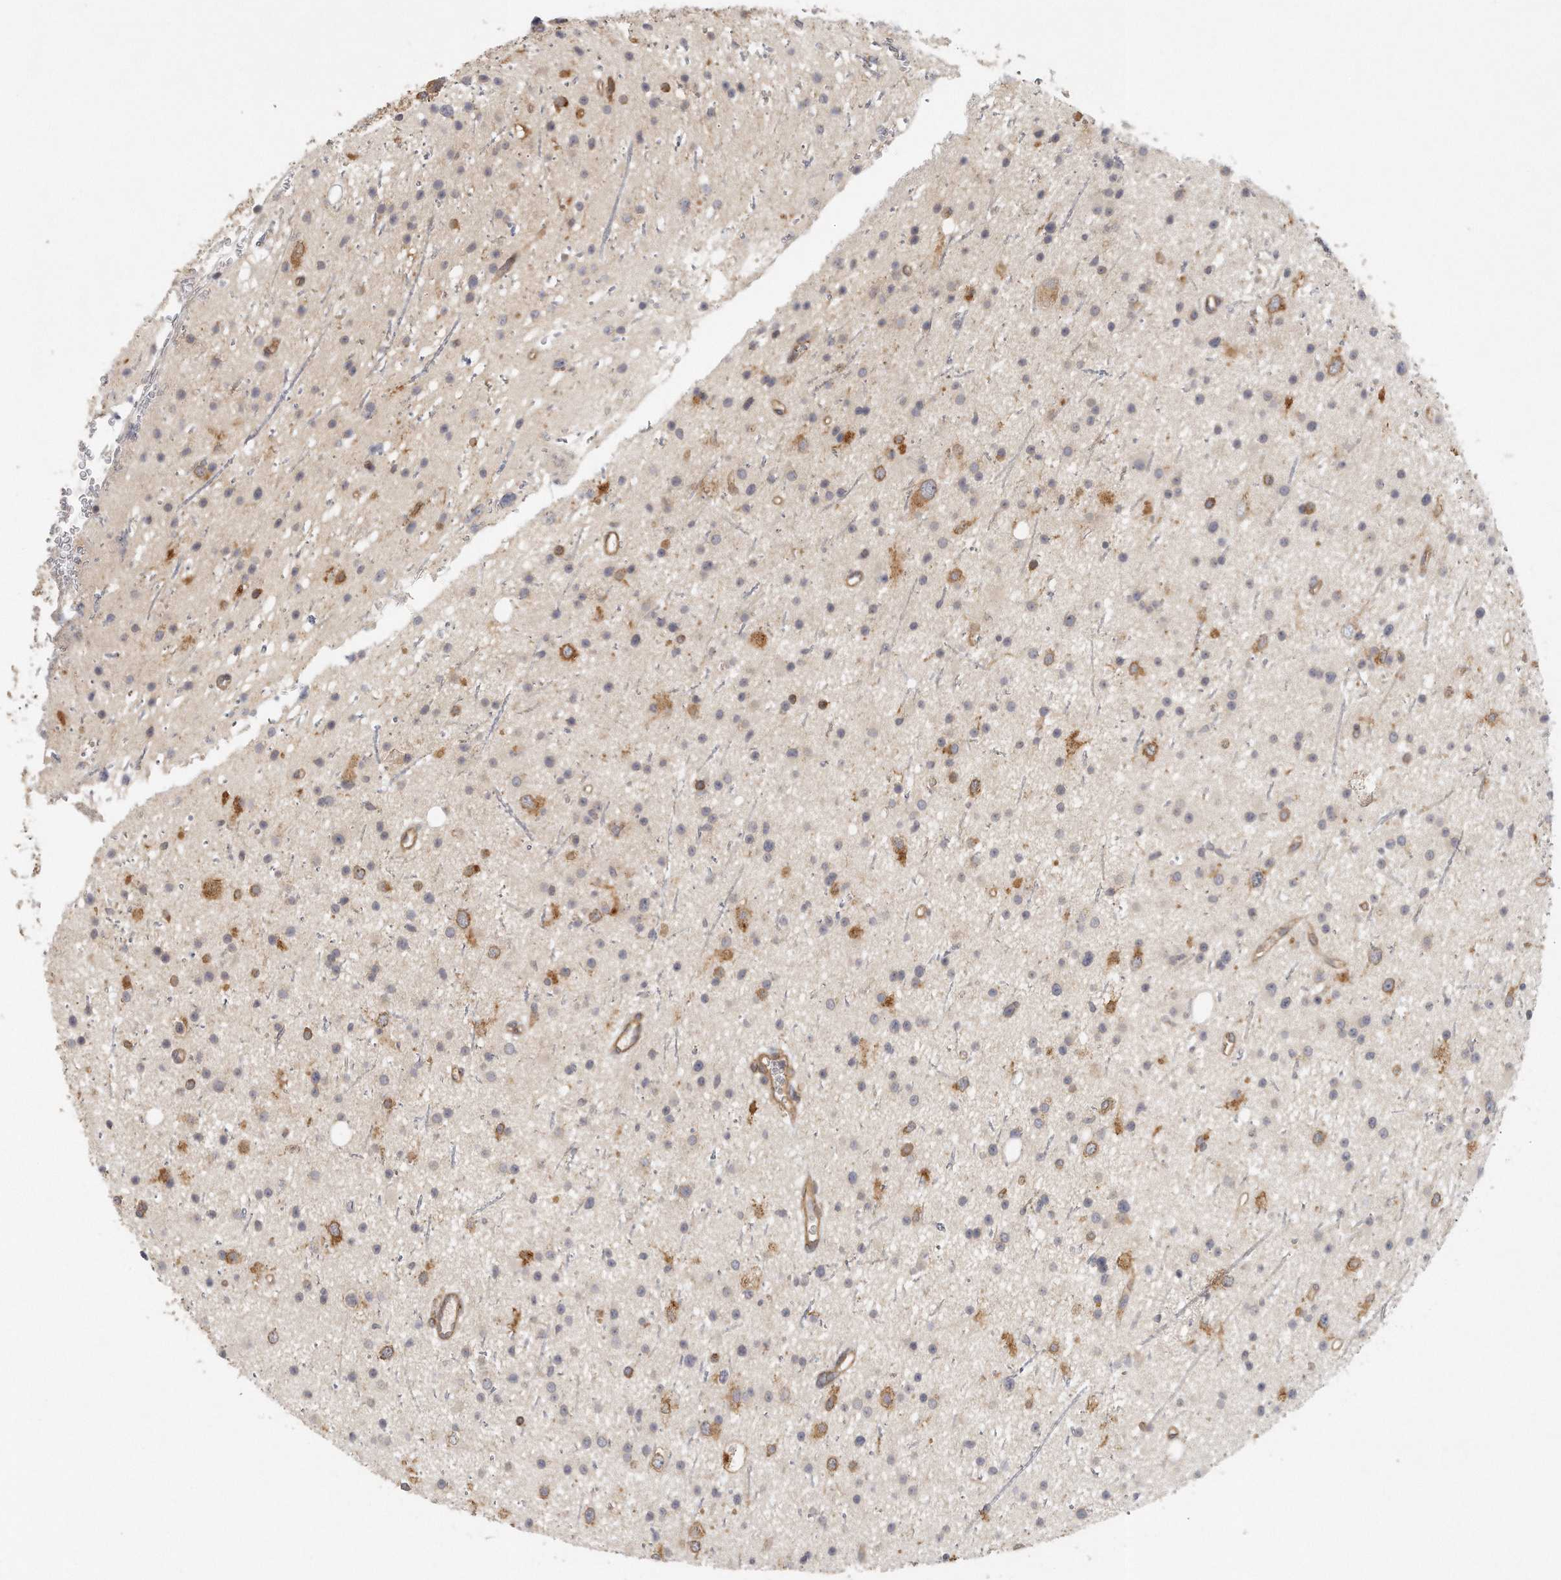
{"staining": {"intensity": "moderate", "quantity": "<25%", "location": "cytoplasmic/membranous"}, "tissue": "glioma", "cell_type": "Tumor cells", "image_type": "cancer", "snomed": [{"axis": "morphology", "description": "Glioma, malignant, Low grade"}, {"axis": "topography", "description": "Cerebral cortex"}], "caption": "IHC (DAB (3,3'-diaminobenzidine)) staining of glioma displays moderate cytoplasmic/membranous protein staining in approximately <25% of tumor cells.", "gene": "MTERF4", "patient": {"sex": "female", "age": 39}}